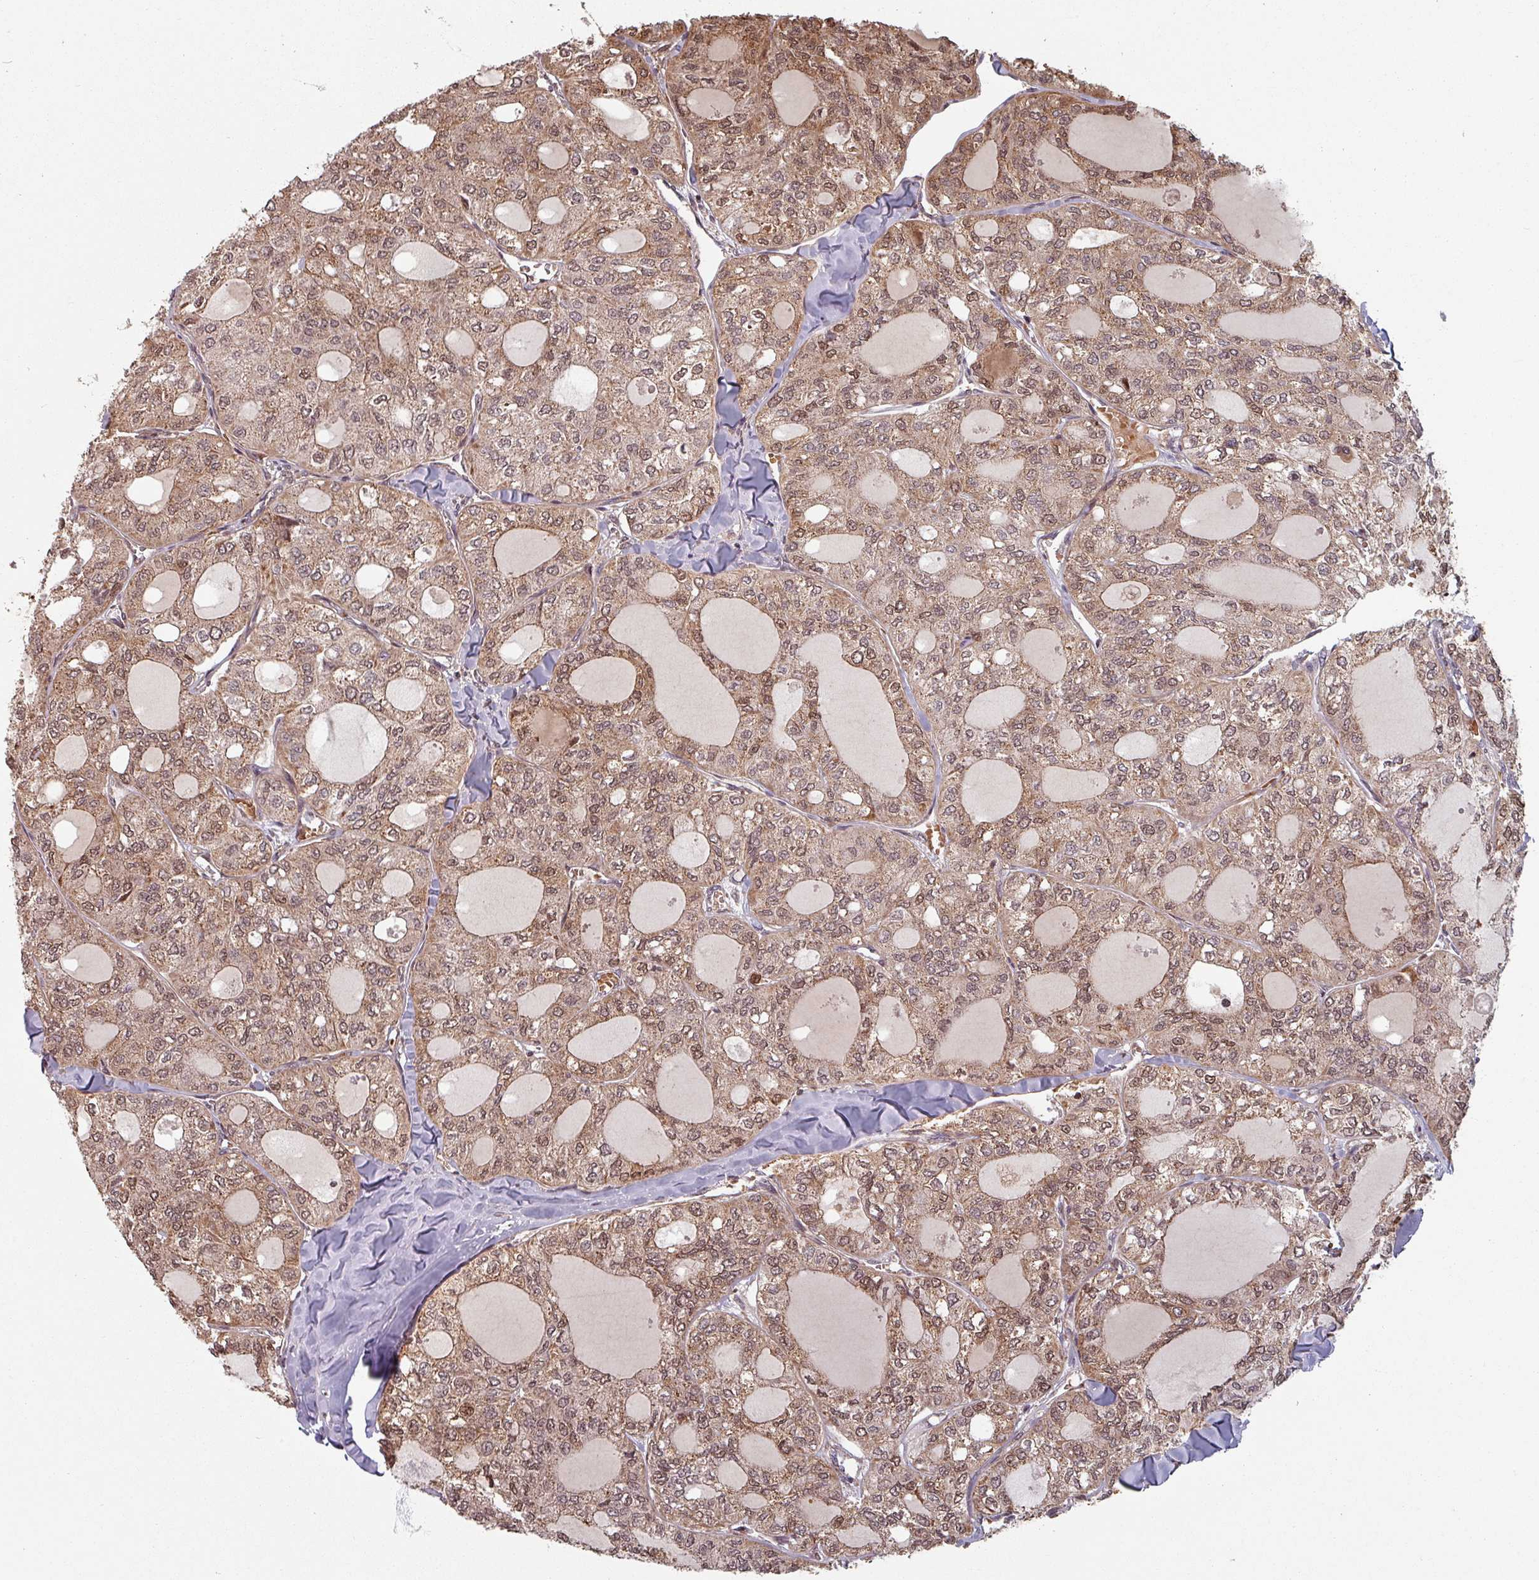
{"staining": {"intensity": "moderate", "quantity": ">75%", "location": "cytoplasmic/membranous,nuclear"}, "tissue": "thyroid cancer", "cell_type": "Tumor cells", "image_type": "cancer", "snomed": [{"axis": "morphology", "description": "Follicular adenoma carcinoma, NOS"}, {"axis": "topography", "description": "Thyroid gland"}], "caption": "Thyroid follicular adenoma carcinoma stained with DAB IHC shows medium levels of moderate cytoplasmic/membranous and nuclear positivity in about >75% of tumor cells.", "gene": "EID1", "patient": {"sex": "male", "age": 75}}